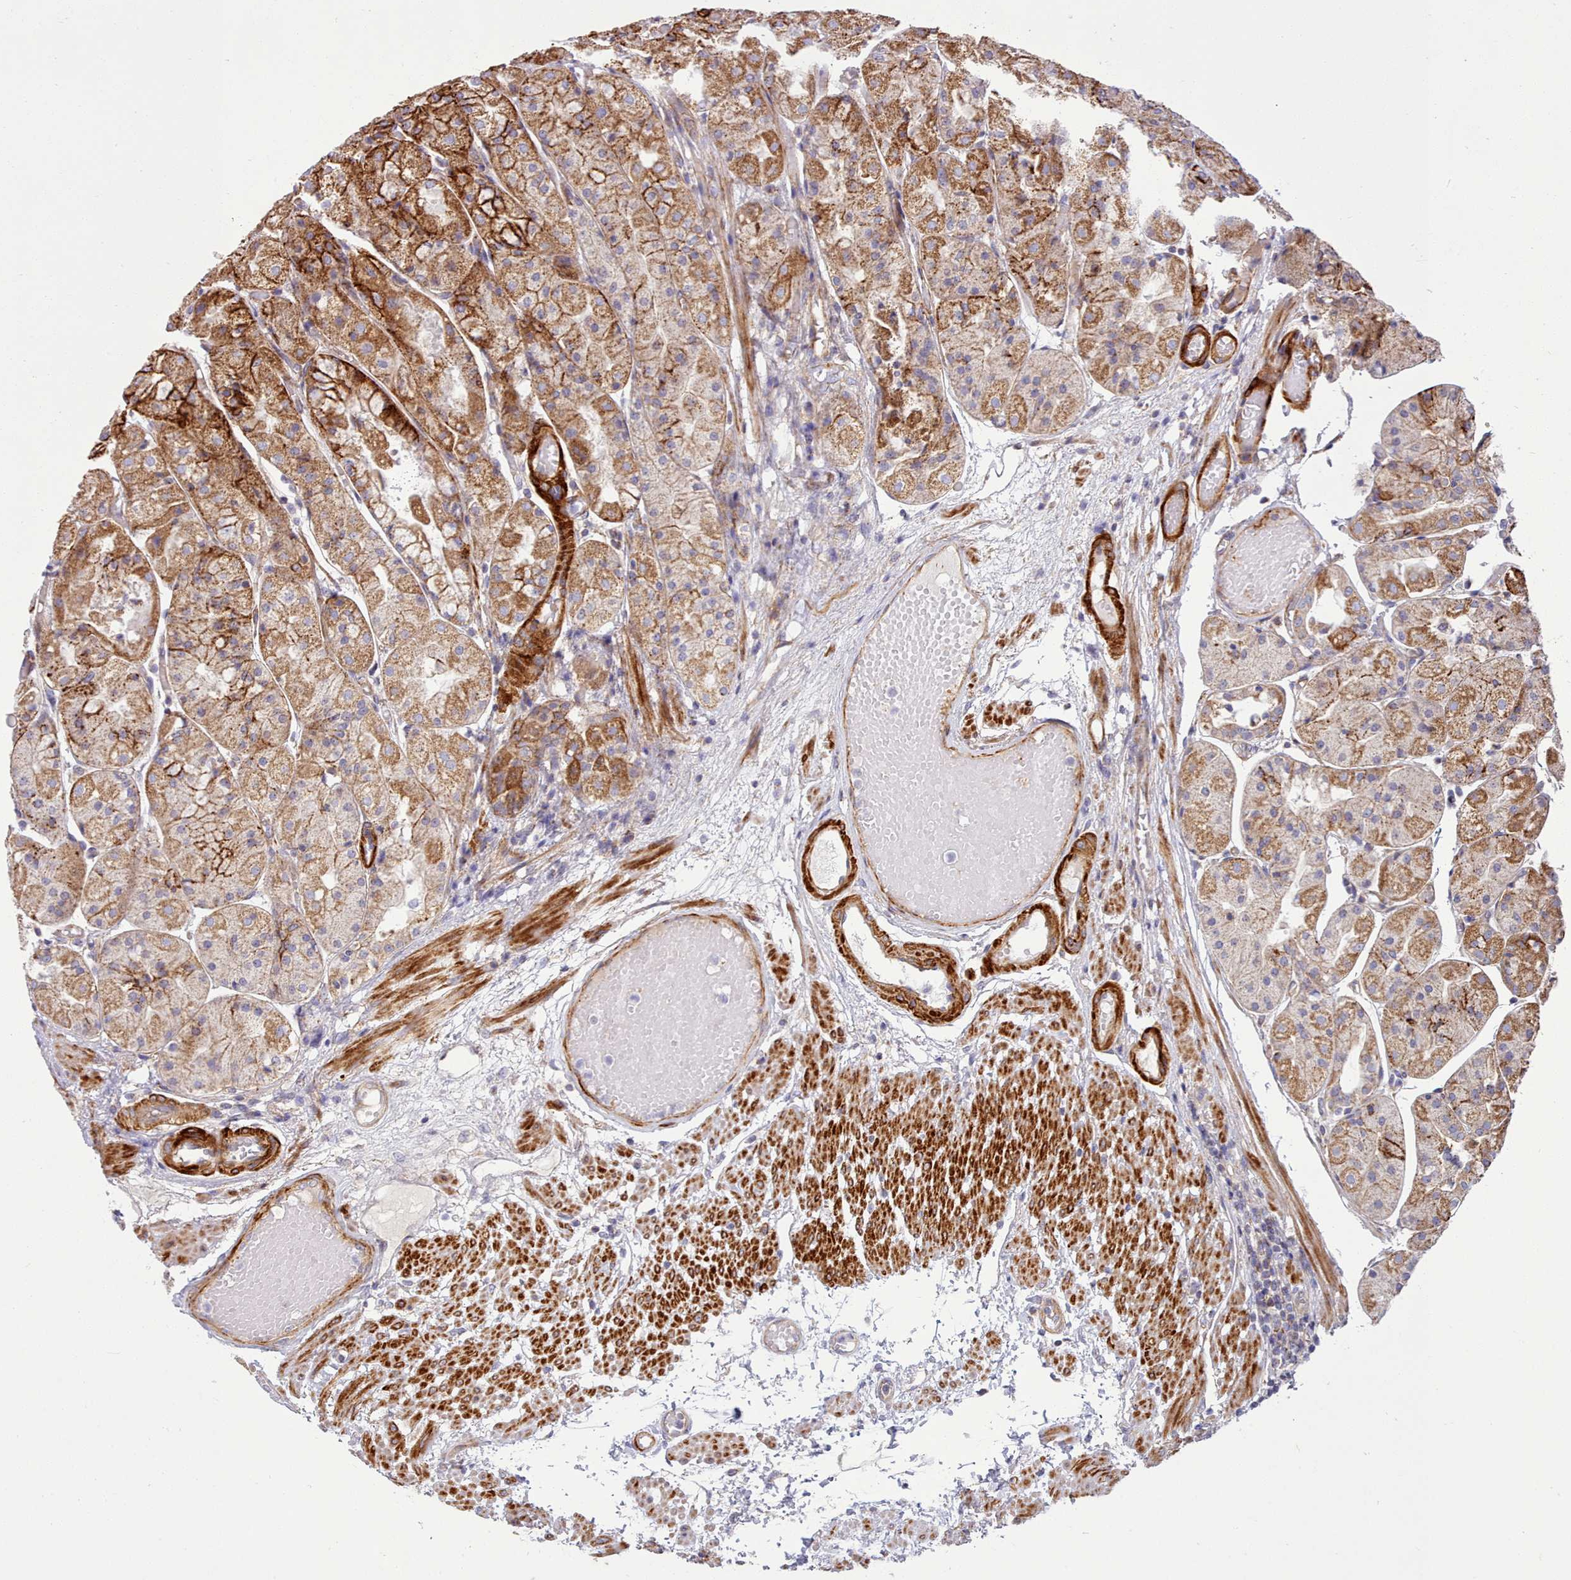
{"staining": {"intensity": "strong", "quantity": ">75%", "location": "cytoplasmic/membranous"}, "tissue": "stomach", "cell_type": "Glandular cells", "image_type": "normal", "snomed": [{"axis": "morphology", "description": "Normal tissue, NOS"}, {"axis": "topography", "description": "Stomach, upper"}], "caption": "Strong cytoplasmic/membranous positivity for a protein is present in approximately >75% of glandular cells of benign stomach using immunohistochemistry (IHC).", "gene": "MRPL21", "patient": {"sex": "male", "age": 72}}